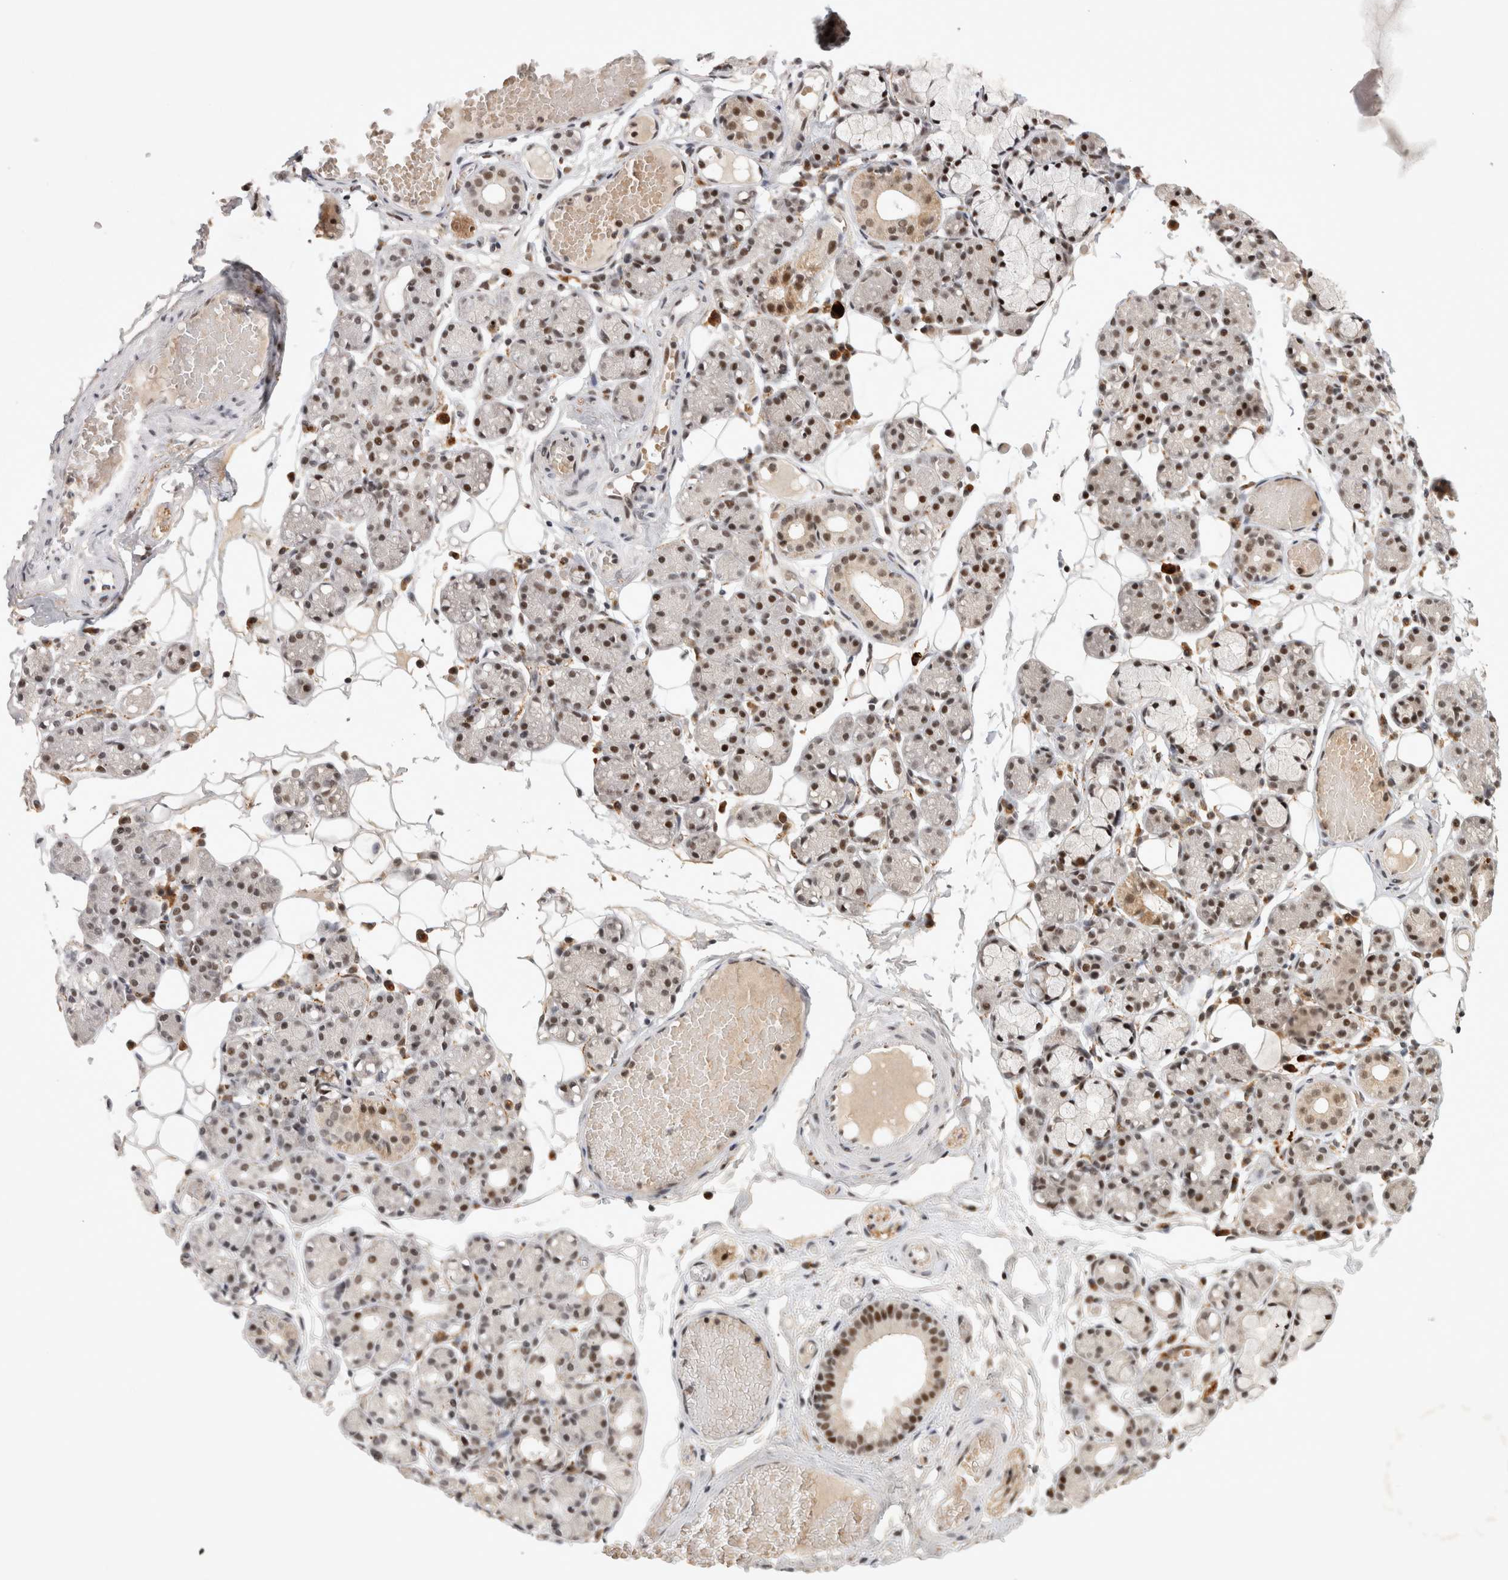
{"staining": {"intensity": "strong", "quantity": "25%-75%", "location": "cytoplasmic/membranous,nuclear"}, "tissue": "salivary gland", "cell_type": "Glandular cells", "image_type": "normal", "snomed": [{"axis": "morphology", "description": "Normal tissue, NOS"}, {"axis": "topography", "description": "Salivary gland"}], "caption": "Normal salivary gland was stained to show a protein in brown. There is high levels of strong cytoplasmic/membranous,nuclear staining in about 25%-75% of glandular cells. The protein of interest is shown in brown color, while the nuclei are stained blue.", "gene": "HESX1", "patient": {"sex": "male", "age": 63}}